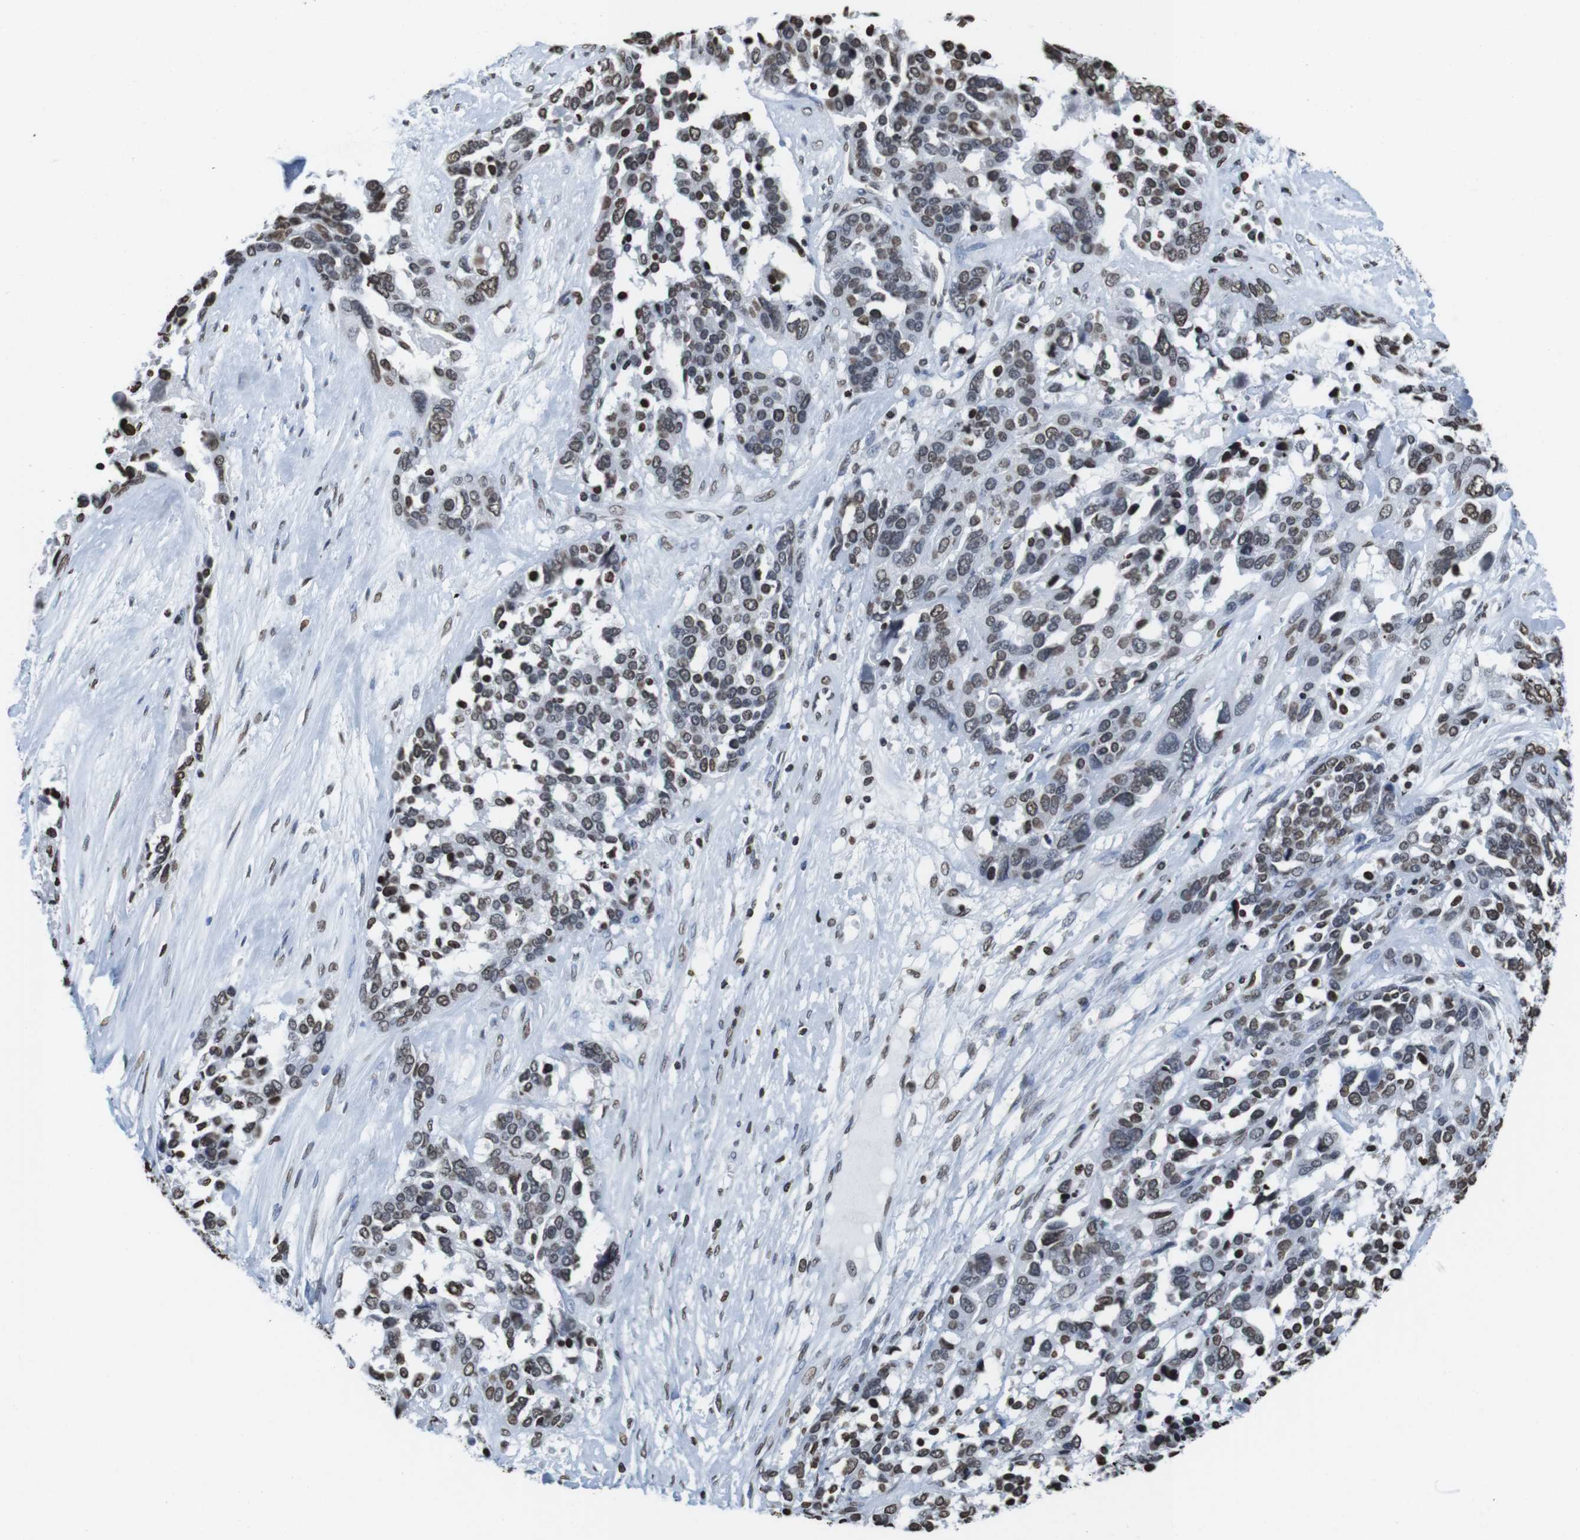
{"staining": {"intensity": "moderate", "quantity": "25%-75%", "location": "nuclear"}, "tissue": "ovarian cancer", "cell_type": "Tumor cells", "image_type": "cancer", "snomed": [{"axis": "morphology", "description": "Cystadenocarcinoma, serous, NOS"}, {"axis": "topography", "description": "Ovary"}], "caption": "This histopathology image exhibits immunohistochemistry staining of serous cystadenocarcinoma (ovarian), with medium moderate nuclear staining in about 25%-75% of tumor cells.", "gene": "BSX", "patient": {"sex": "female", "age": 44}}